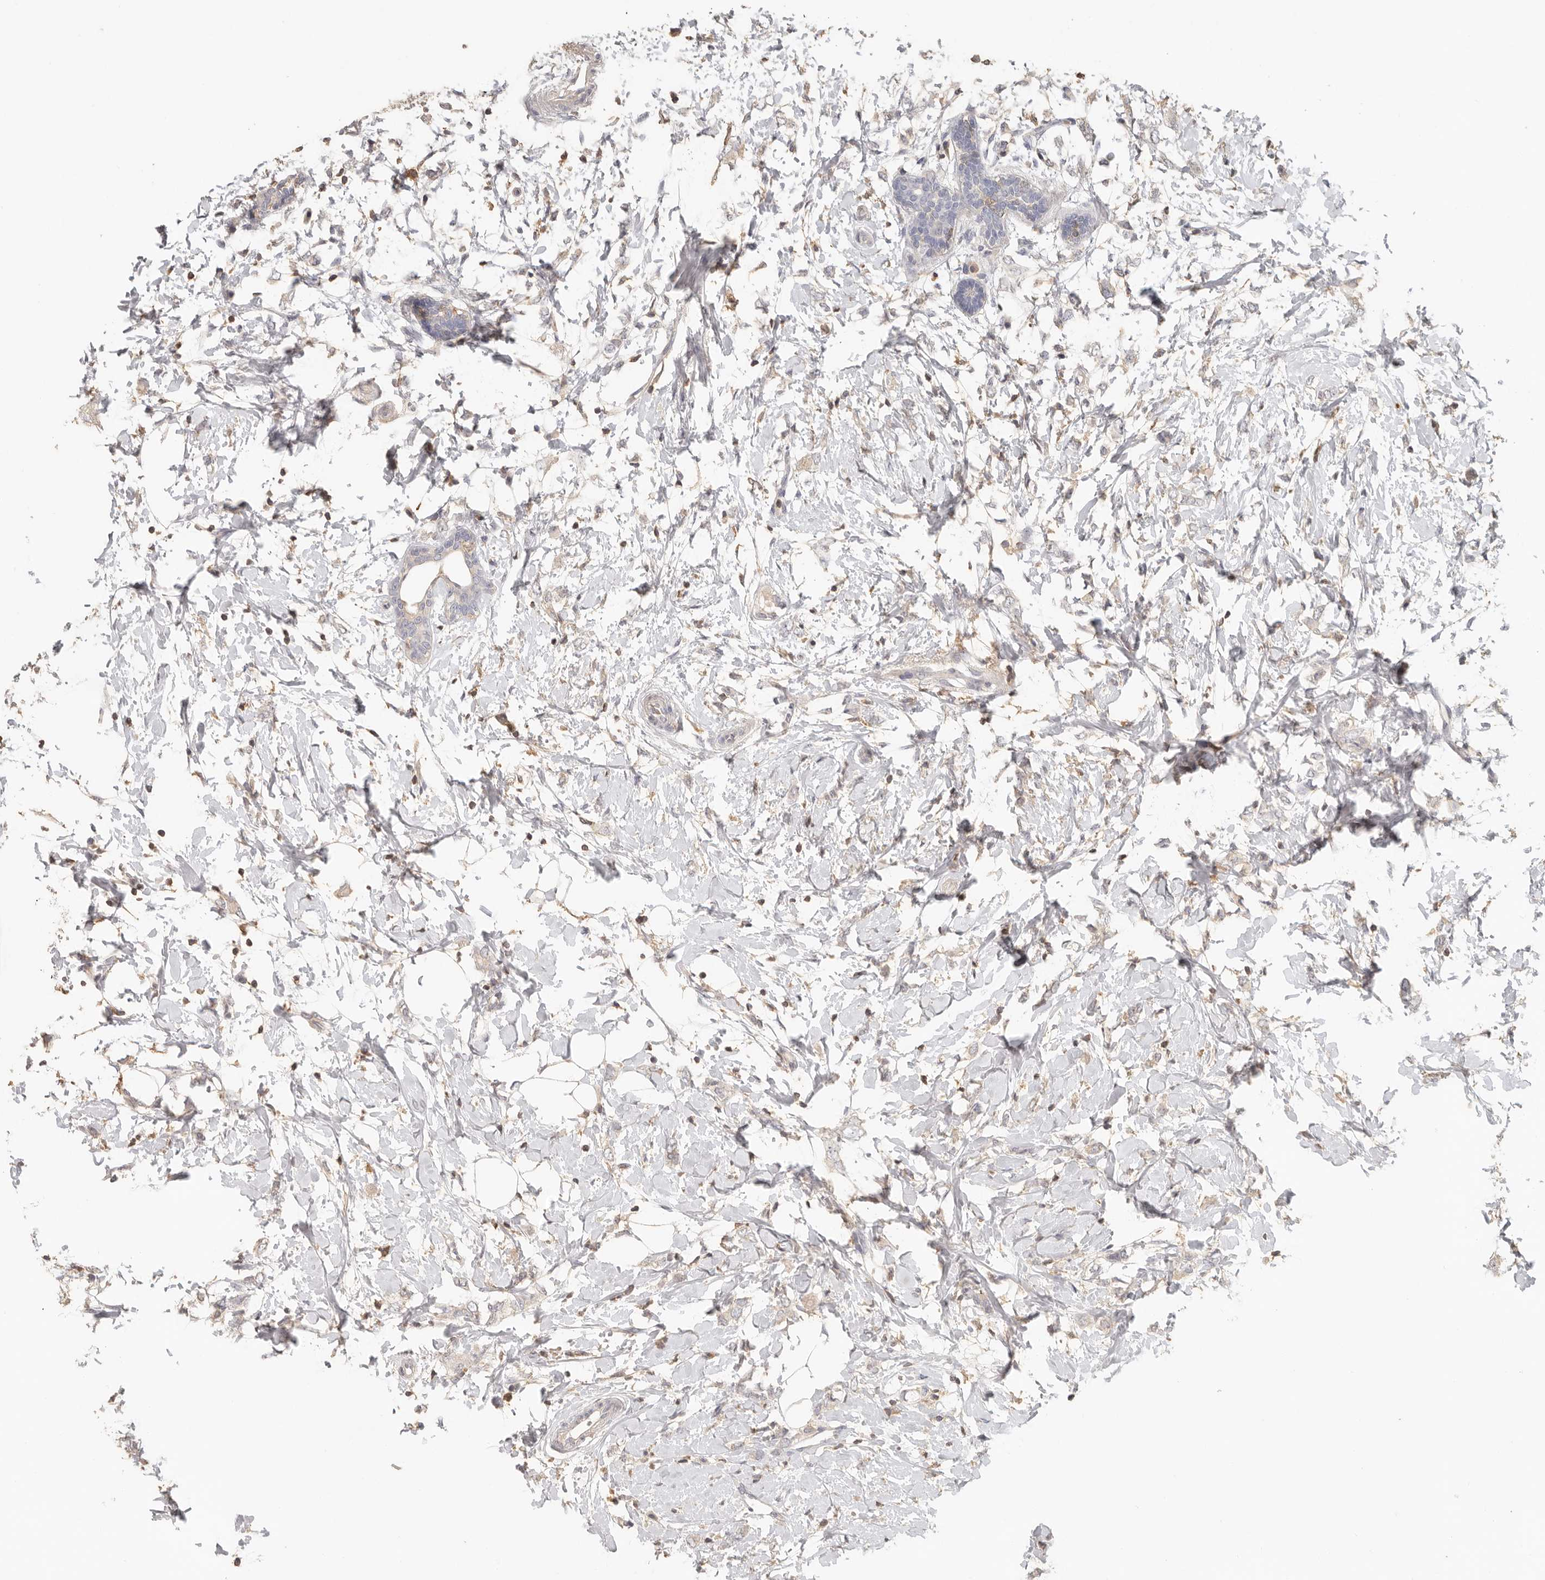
{"staining": {"intensity": "weak", "quantity": "<25%", "location": "cytoplasmic/membranous"}, "tissue": "breast cancer", "cell_type": "Tumor cells", "image_type": "cancer", "snomed": [{"axis": "morphology", "description": "Normal tissue, NOS"}, {"axis": "morphology", "description": "Lobular carcinoma"}, {"axis": "topography", "description": "Breast"}], "caption": "Immunohistochemical staining of human lobular carcinoma (breast) exhibits no significant expression in tumor cells.", "gene": "CSK", "patient": {"sex": "female", "age": 47}}